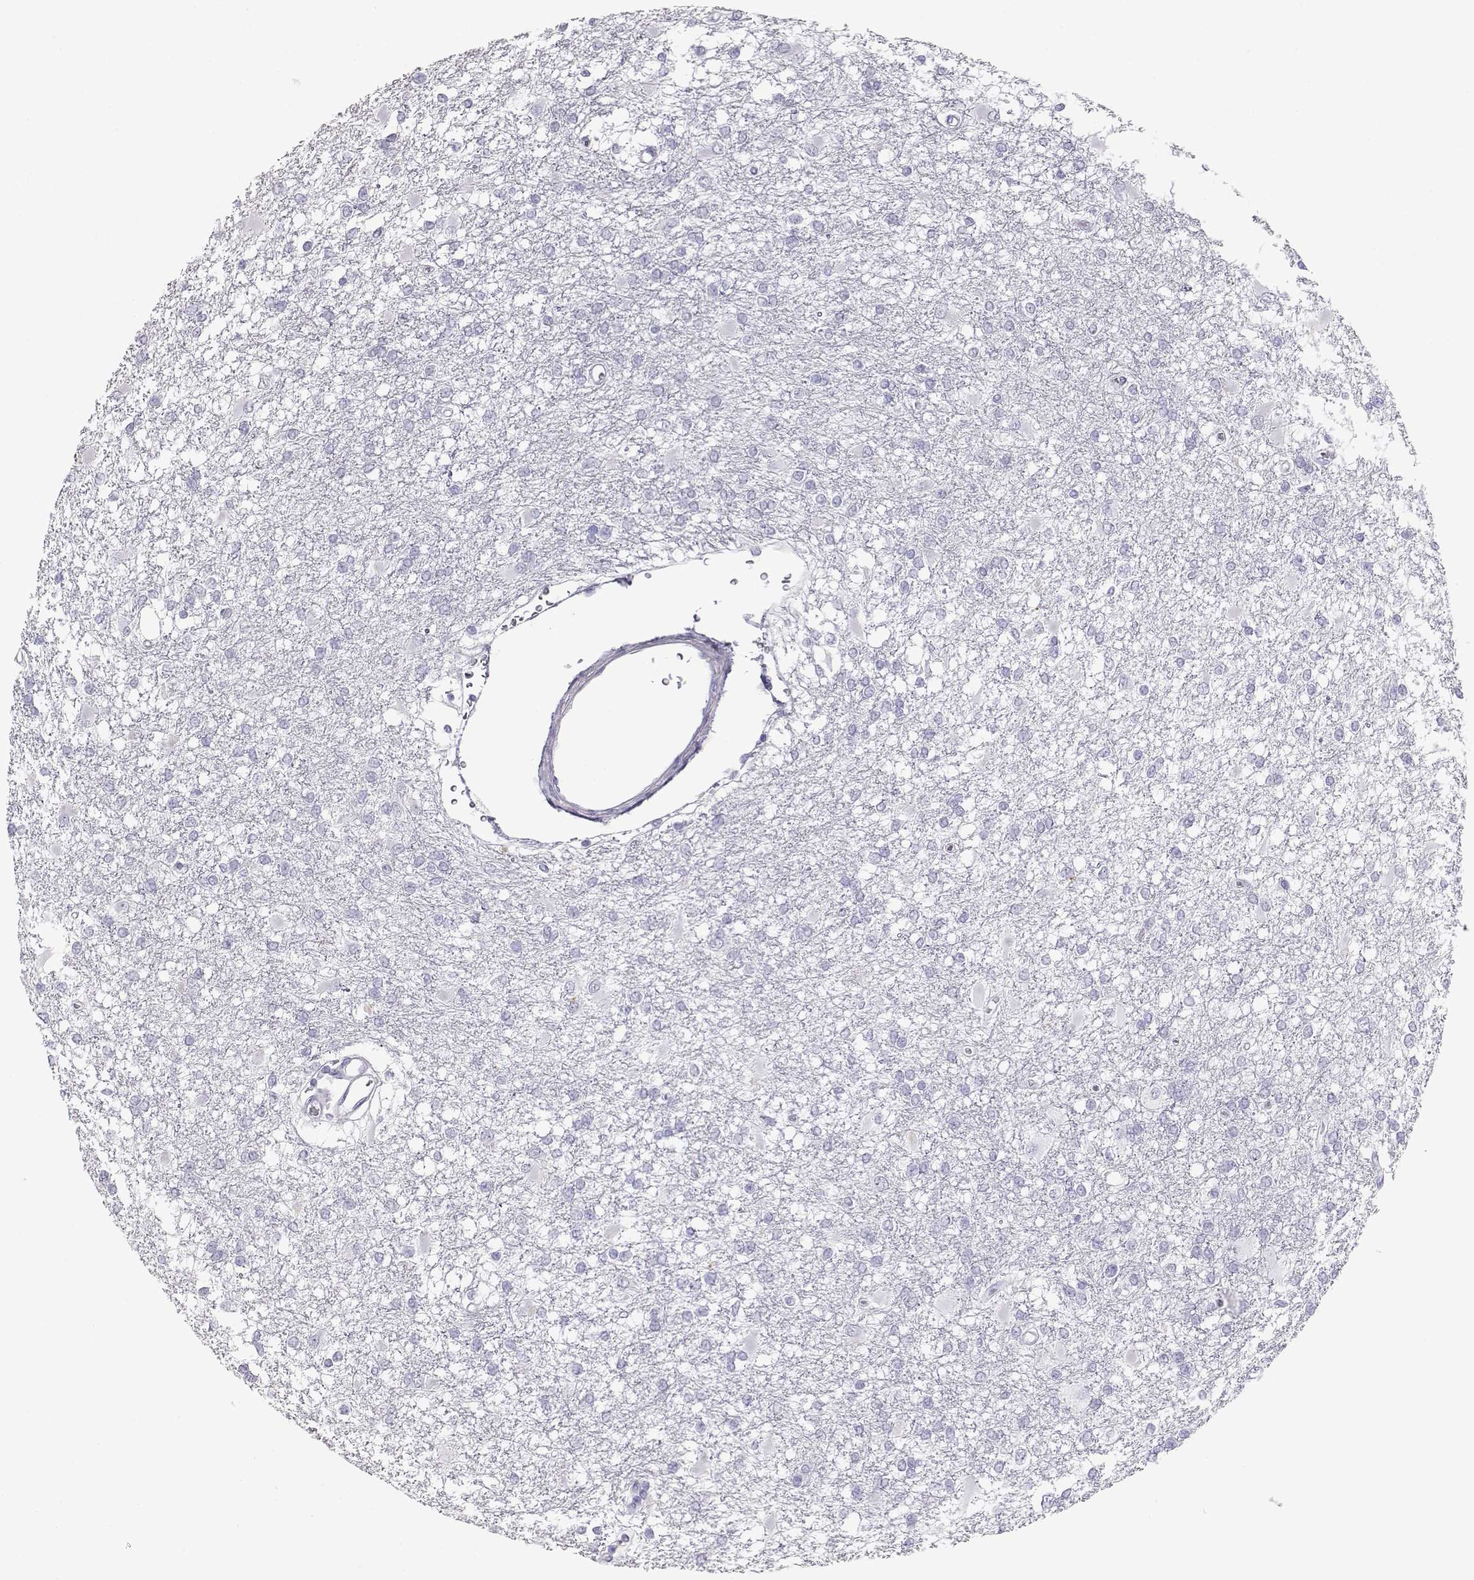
{"staining": {"intensity": "negative", "quantity": "none", "location": "none"}, "tissue": "glioma", "cell_type": "Tumor cells", "image_type": "cancer", "snomed": [{"axis": "morphology", "description": "Glioma, malignant, High grade"}, {"axis": "topography", "description": "Cerebral cortex"}], "caption": "Tumor cells are negative for protein expression in human glioma. The staining was performed using DAB (3,3'-diaminobenzidine) to visualize the protein expression in brown, while the nuclei were stained in blue with hematoxylin (Magnification: 20x).", "gene": "TKTL1", "patient": {"sex": "male", "age": 79}}